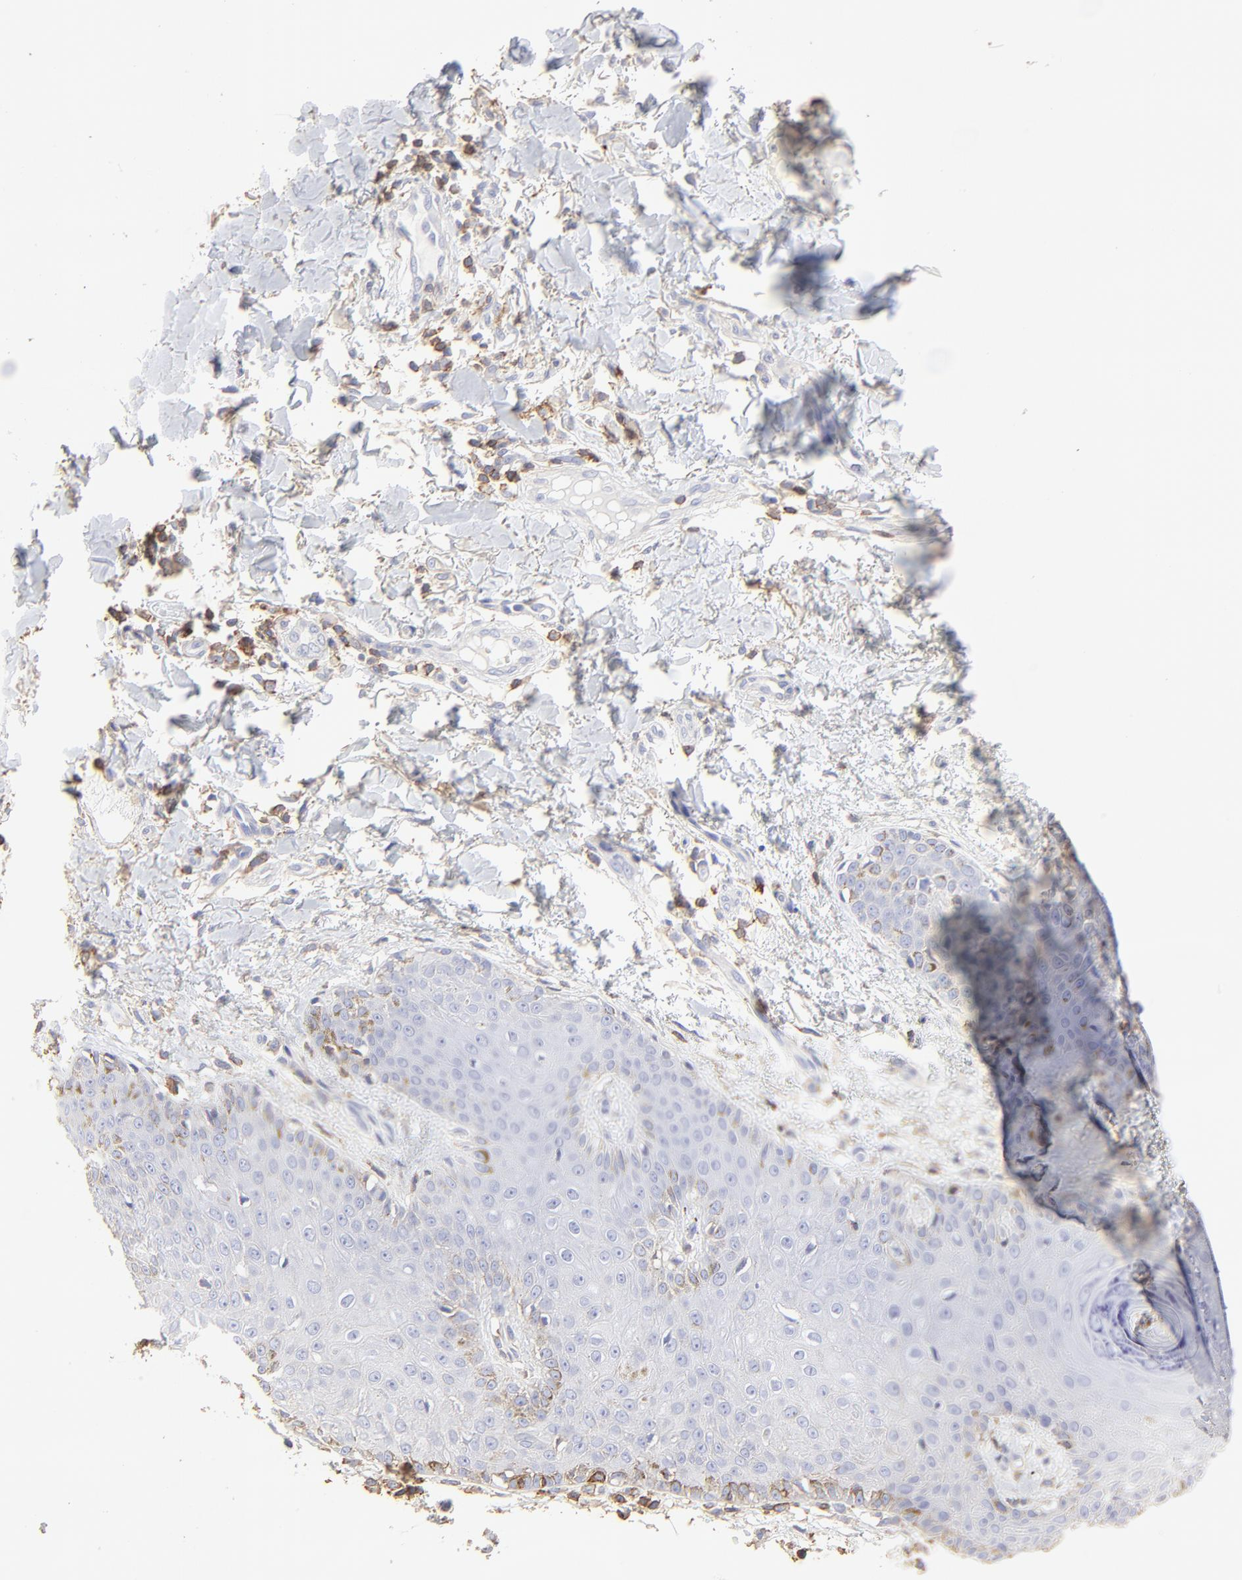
{"staining": {"intensity": "negative", "quantity": "none", "location": "none"}, "tissue": "skin cancer", "cell_type": "Tumor cells", "image_type": "cancer", "snomed": [{"axis": "morphology", "description": "Basal cell carcinoma"}, {"axis": "topography", "description": "Skin"}], "caption": "Tumor cells are negative for brown protein staining in skin cancer (basal cell carcinoma).", "gene": "ANXA6", "patient": {"sex": "male", "age": 67}}